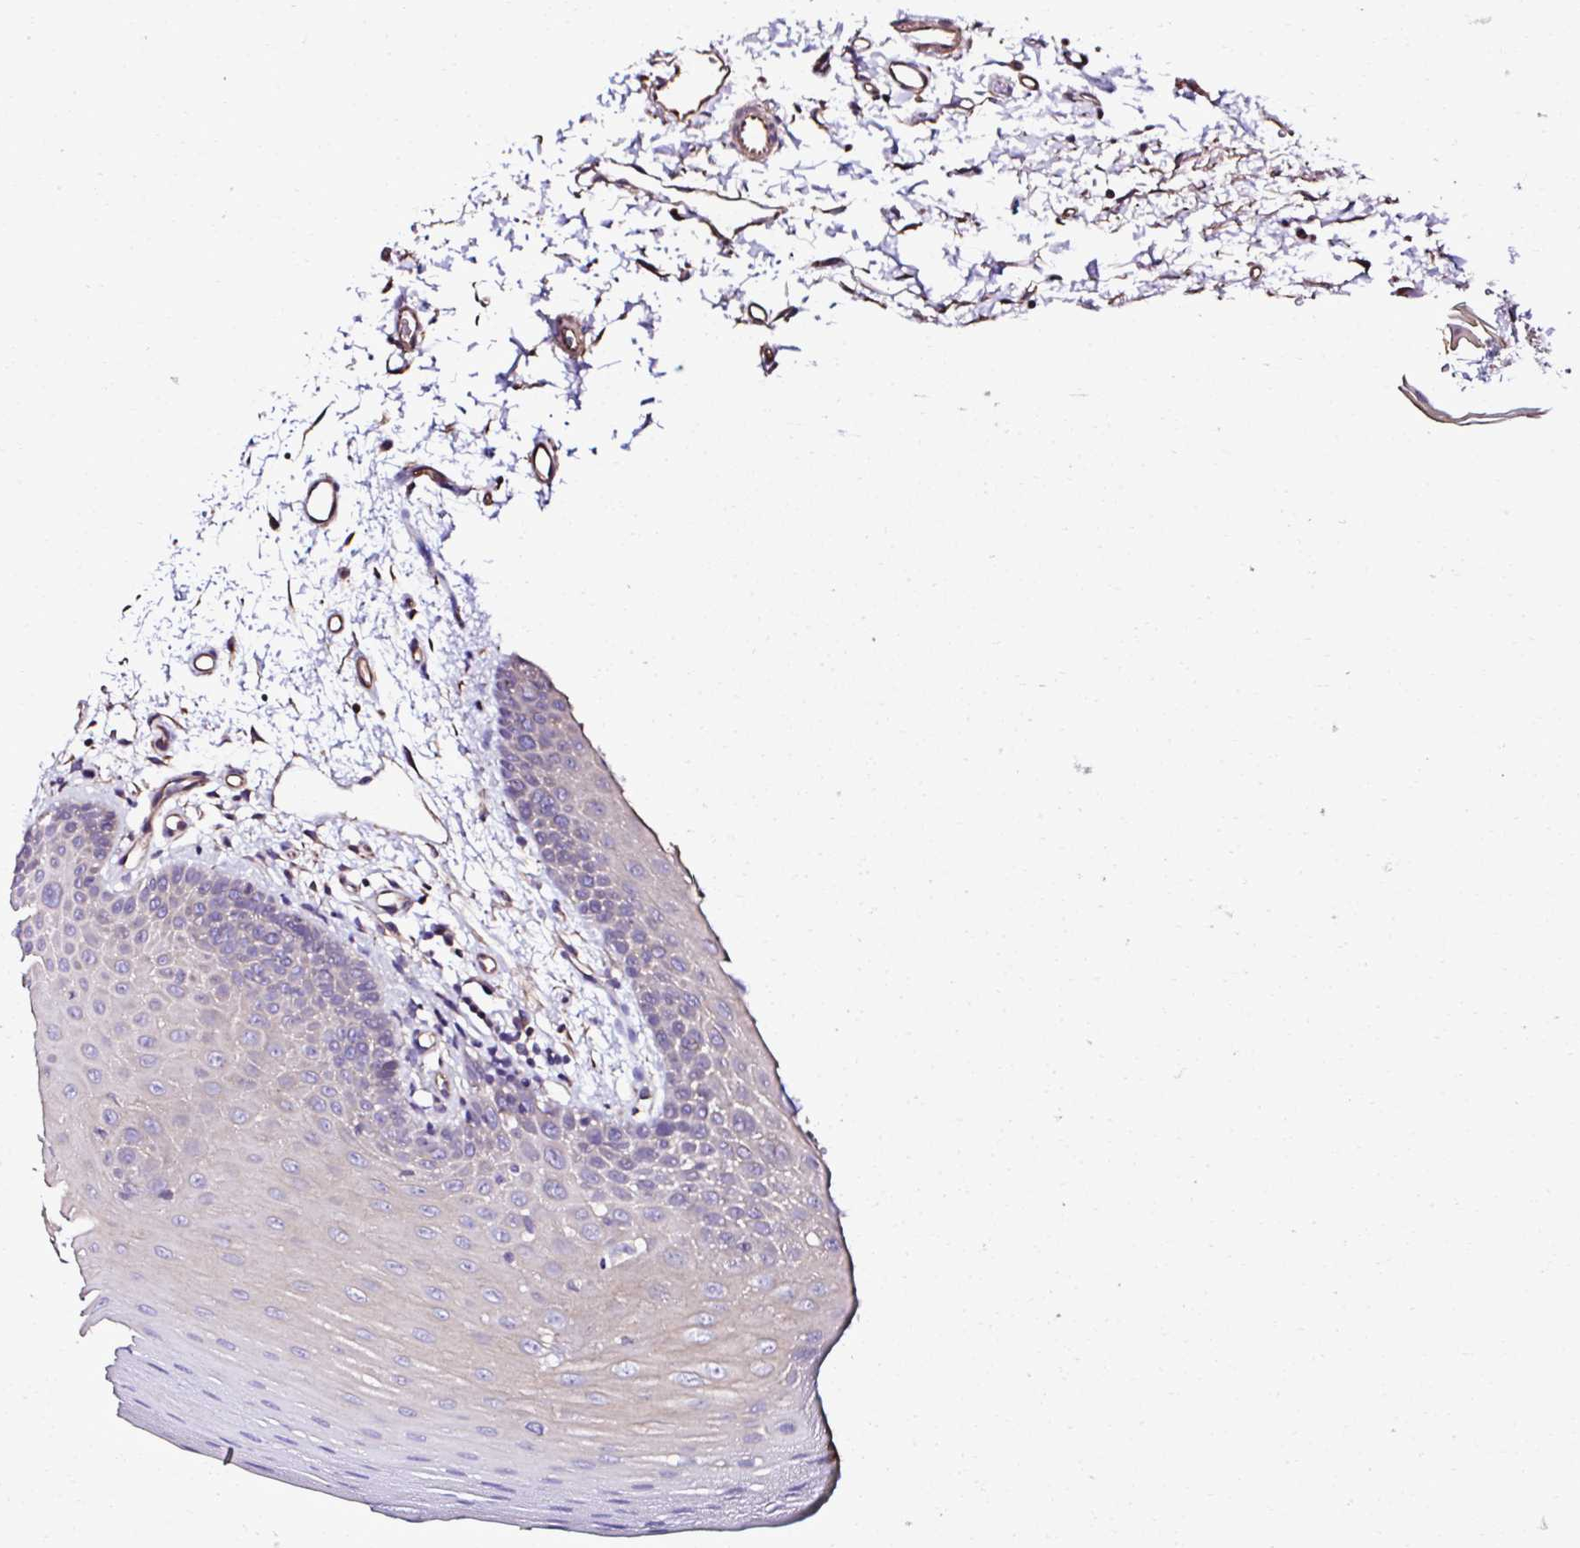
{"staining": {"intensity": "weak", "quantity": "25%-75%", "location": "cytoplasmic/membranous"}, "tissue": "oral mucosa", "cell_type": "Squamous epithelial cells", "image_type": "normal", "snomed": [{"axis": "morphology", "description": "Normal tissue, NOS"}, {"axis": "topography", "description": "Oral tissue"}], "caption": "Immunohistochemistry of unremarkable oral mucosa reveals low levels of weak cytoplasmic/membranous expression in approximately 25%-75% of squamous epithelial cells. The protein is shown in brown color, while the nuclei are stained blue.", "gene": "CCDC85C", "patient": {"sex": "female", "age": 81}}